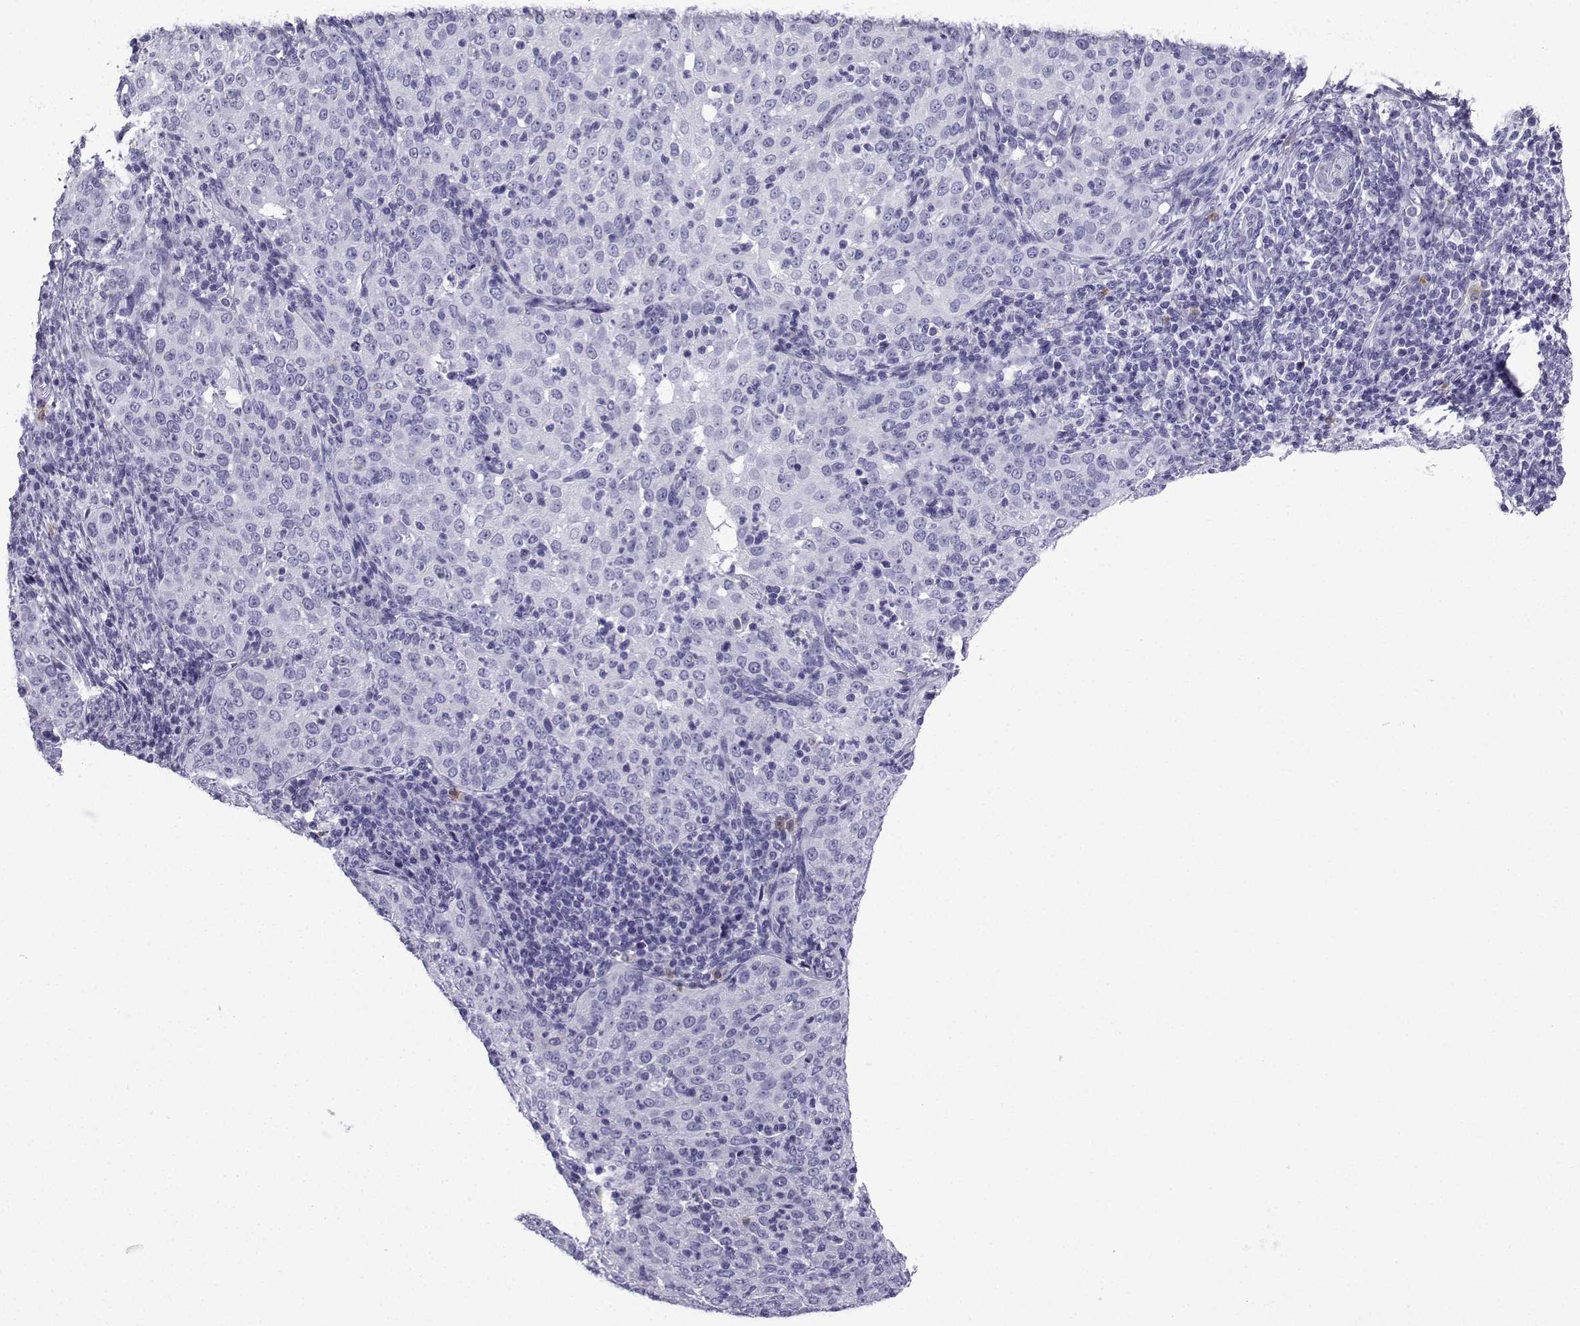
{"staining": {"intensity": "negative", "quantity": "none", "location": "none"}, "tissue": "cervical cancer", "cell_type": "Tumor cells", "image_type": "cancer", "snomed": [{"axis": "morphology", "description": "Squamous cell carcinoma, NOS"}, {"axis": "topography", "description": "Cervix"}], "caption": "Tumor cells are negative for brown protein staining in cervical squamous cell carcinoma.", "gene": "SLC18A2", "patient": {"sex": "female", "age": 51}}